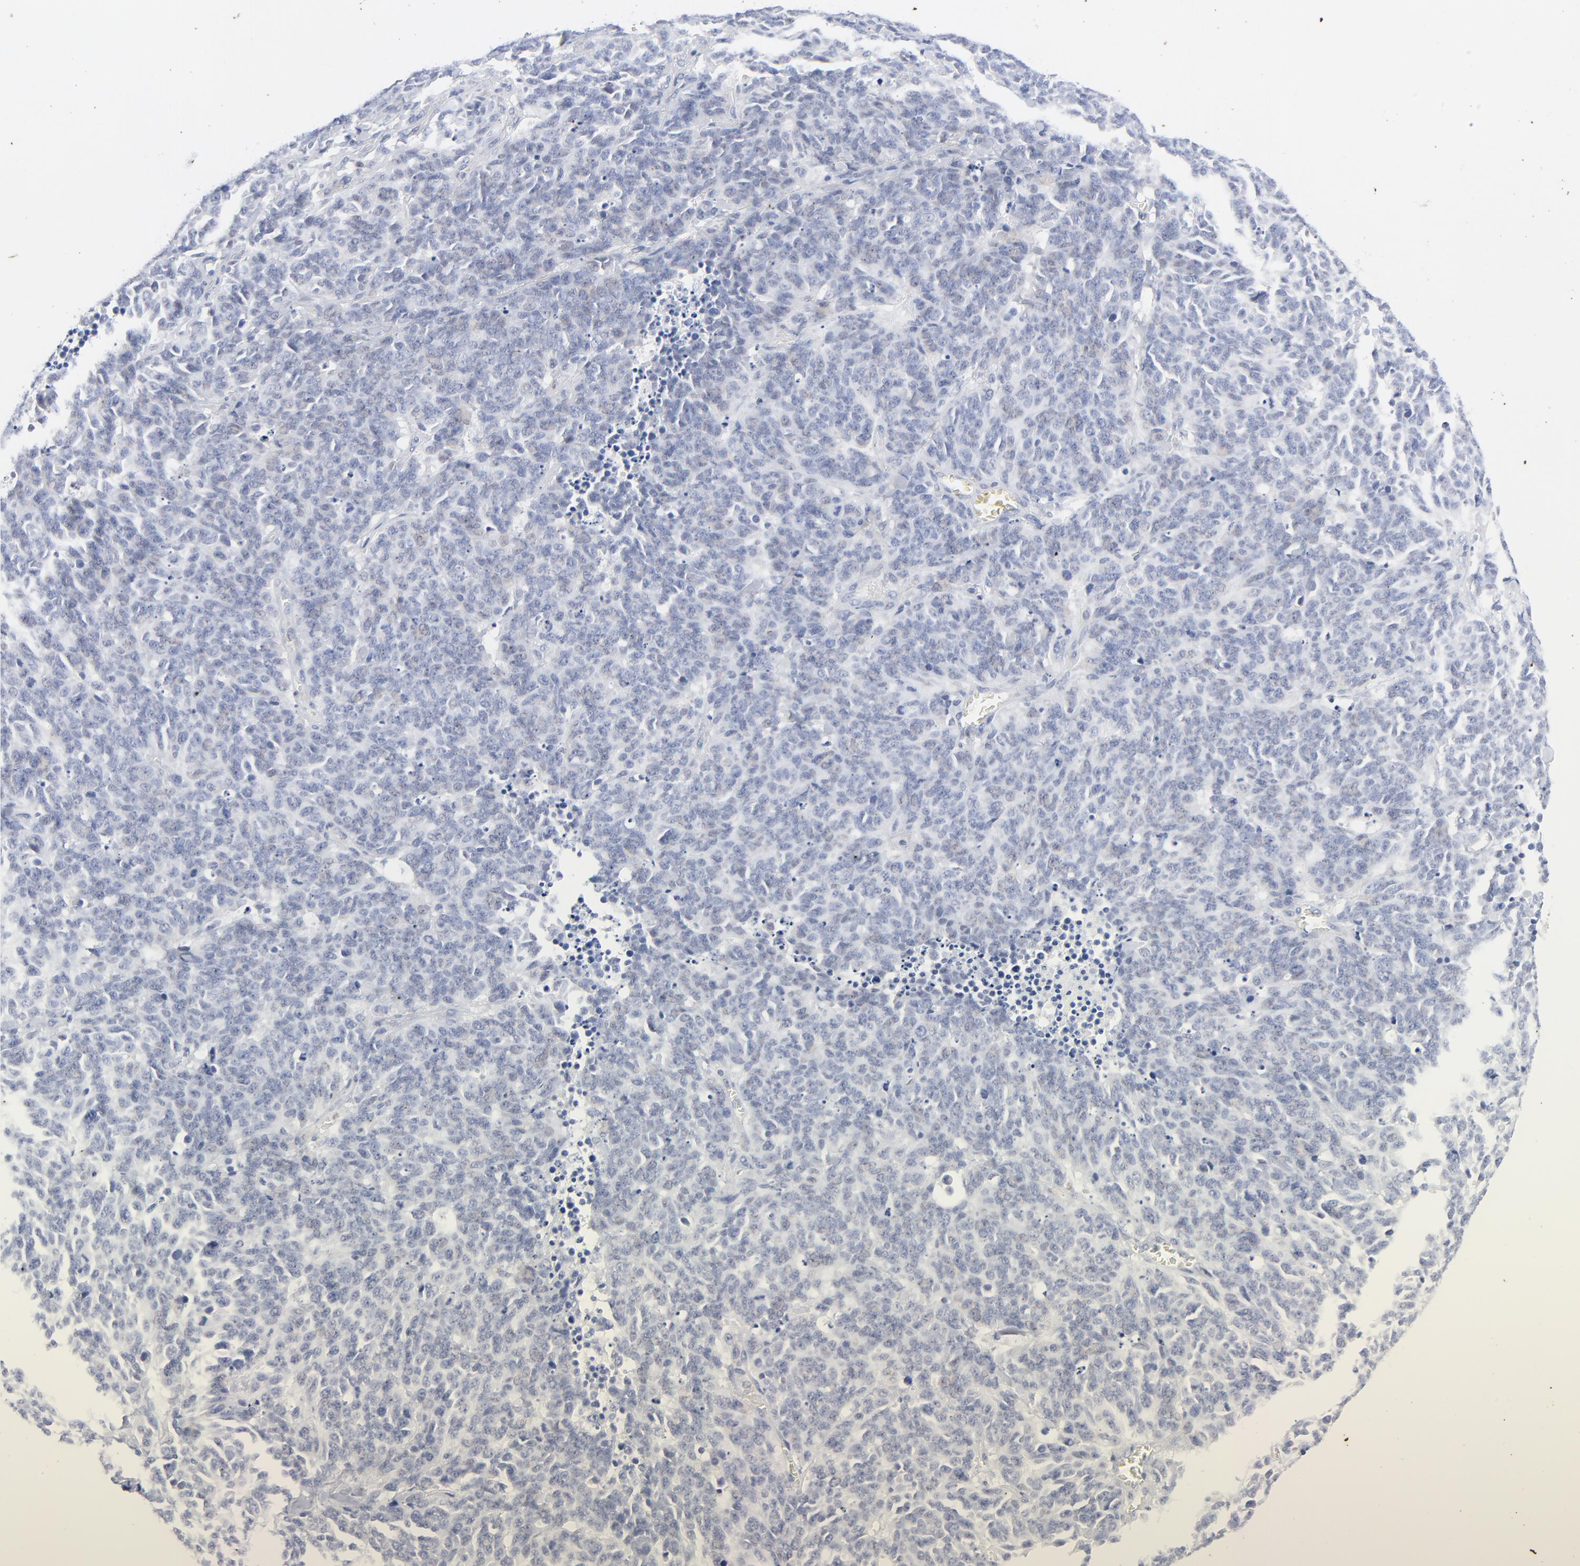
{"staining": {"intensity": "negative", "quantity": "none", "location": "none"}, "tissue": "lung cancer", "cell_type": "Tumor cells", "image_type": "cancer", "snomed": [{"axis": "morphology", "description": "Neoplasm, malignant, NOS"}, {"axis": "topography", "description": "Lung"}], "caption": "DAB (3,3'-diaminobenzidine) immunohistochemical staining of lung cancer (malignant neoplasm) demonstrates no significant expression in tumor cells.", "gene": "AADAC", "patient": {"sex": "female", "age": 58}}